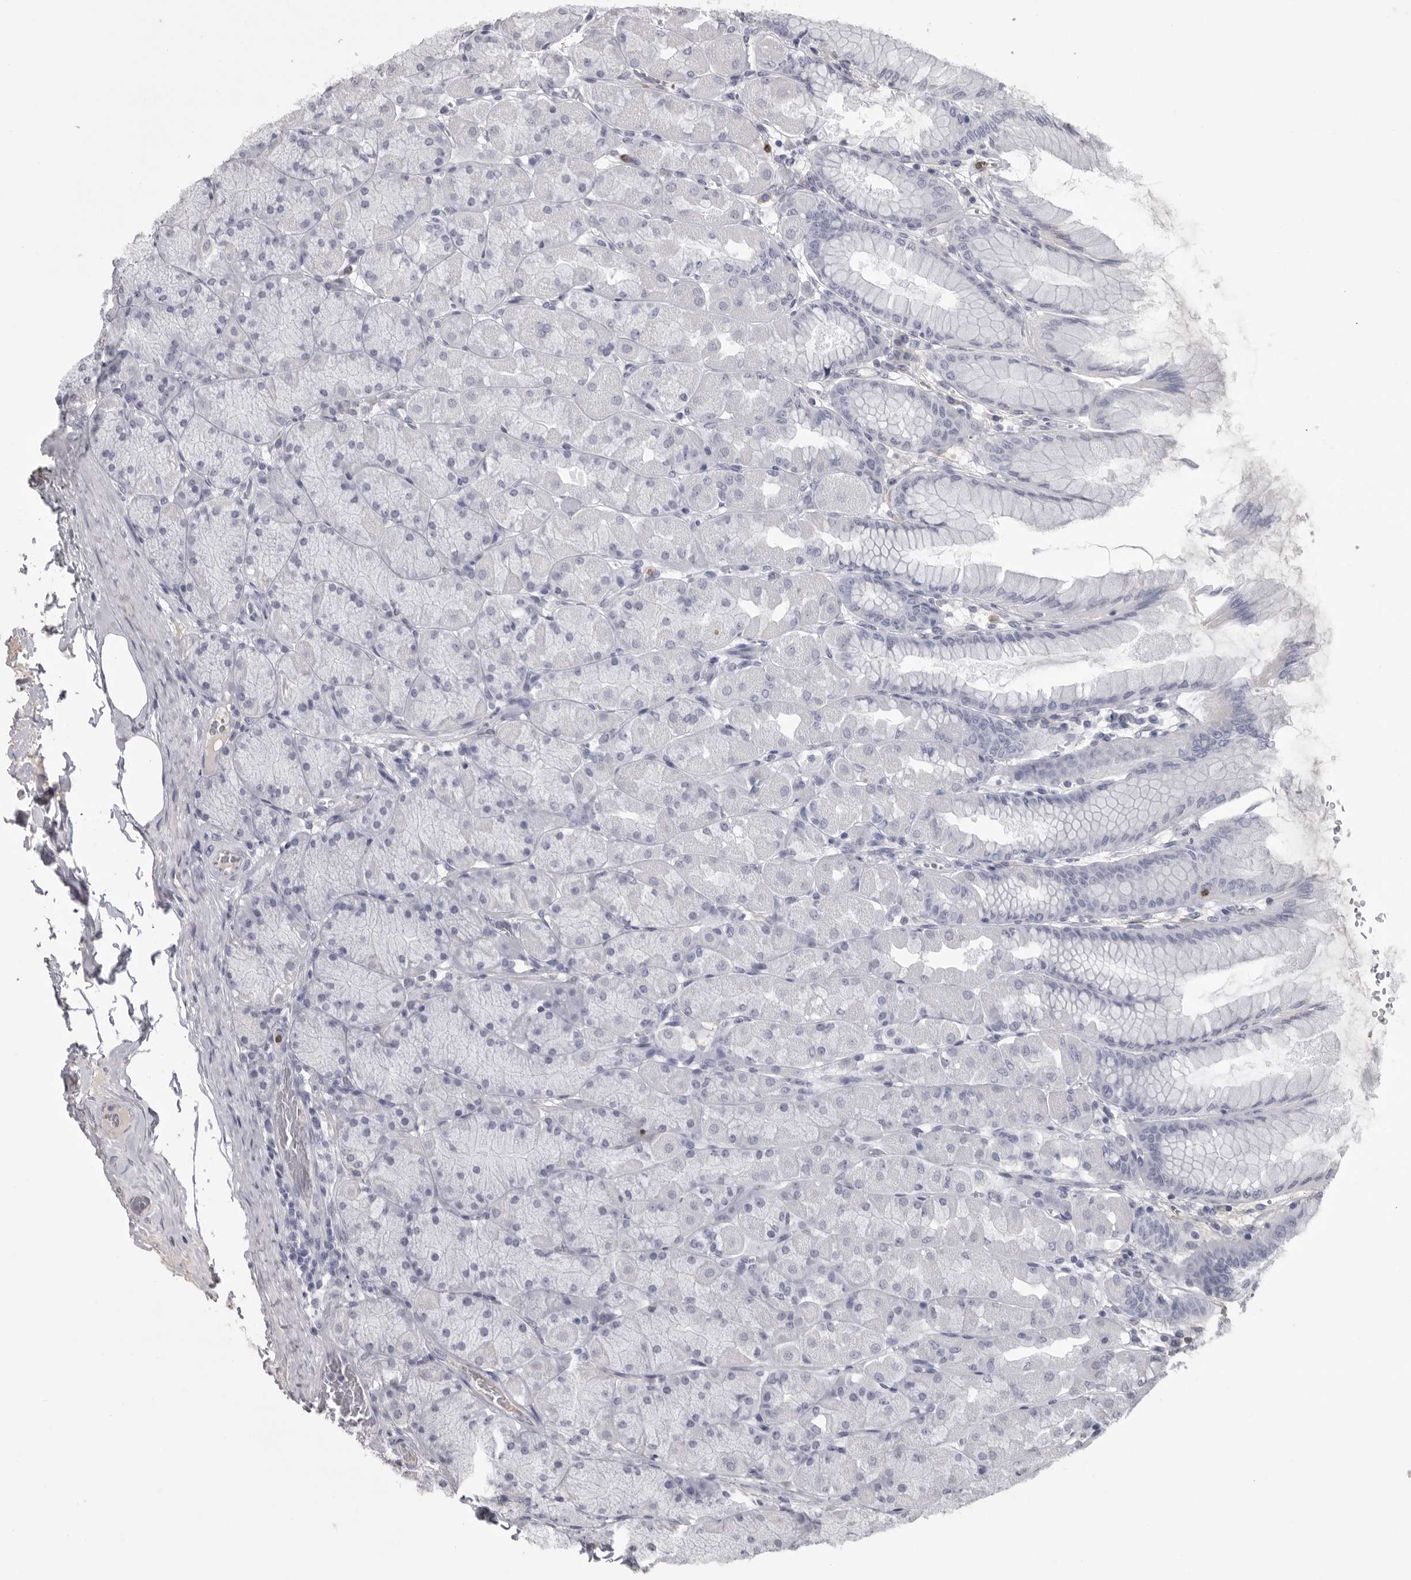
{"staining": {"intensity": "negative", "quantity": "none", "location": "none"}, "tissue": "stomach", "cell_type": "Glandular cells", "image_type": "normal", "snomed": [{"axis": "morphology", "description": "Normal tissue, NOS"}, {"axis": "topography", "description": "Stomach, upper"}], "caption": "DAB immunohistochemical staining of unremarkable human stomach demonstrates no significant staining in glandular cells. (Immunohistochemistry (ihc), brightfield microscopy, high magnification).", "gene": "GNLY", "patient": {"sex": "female", "age": 56}}